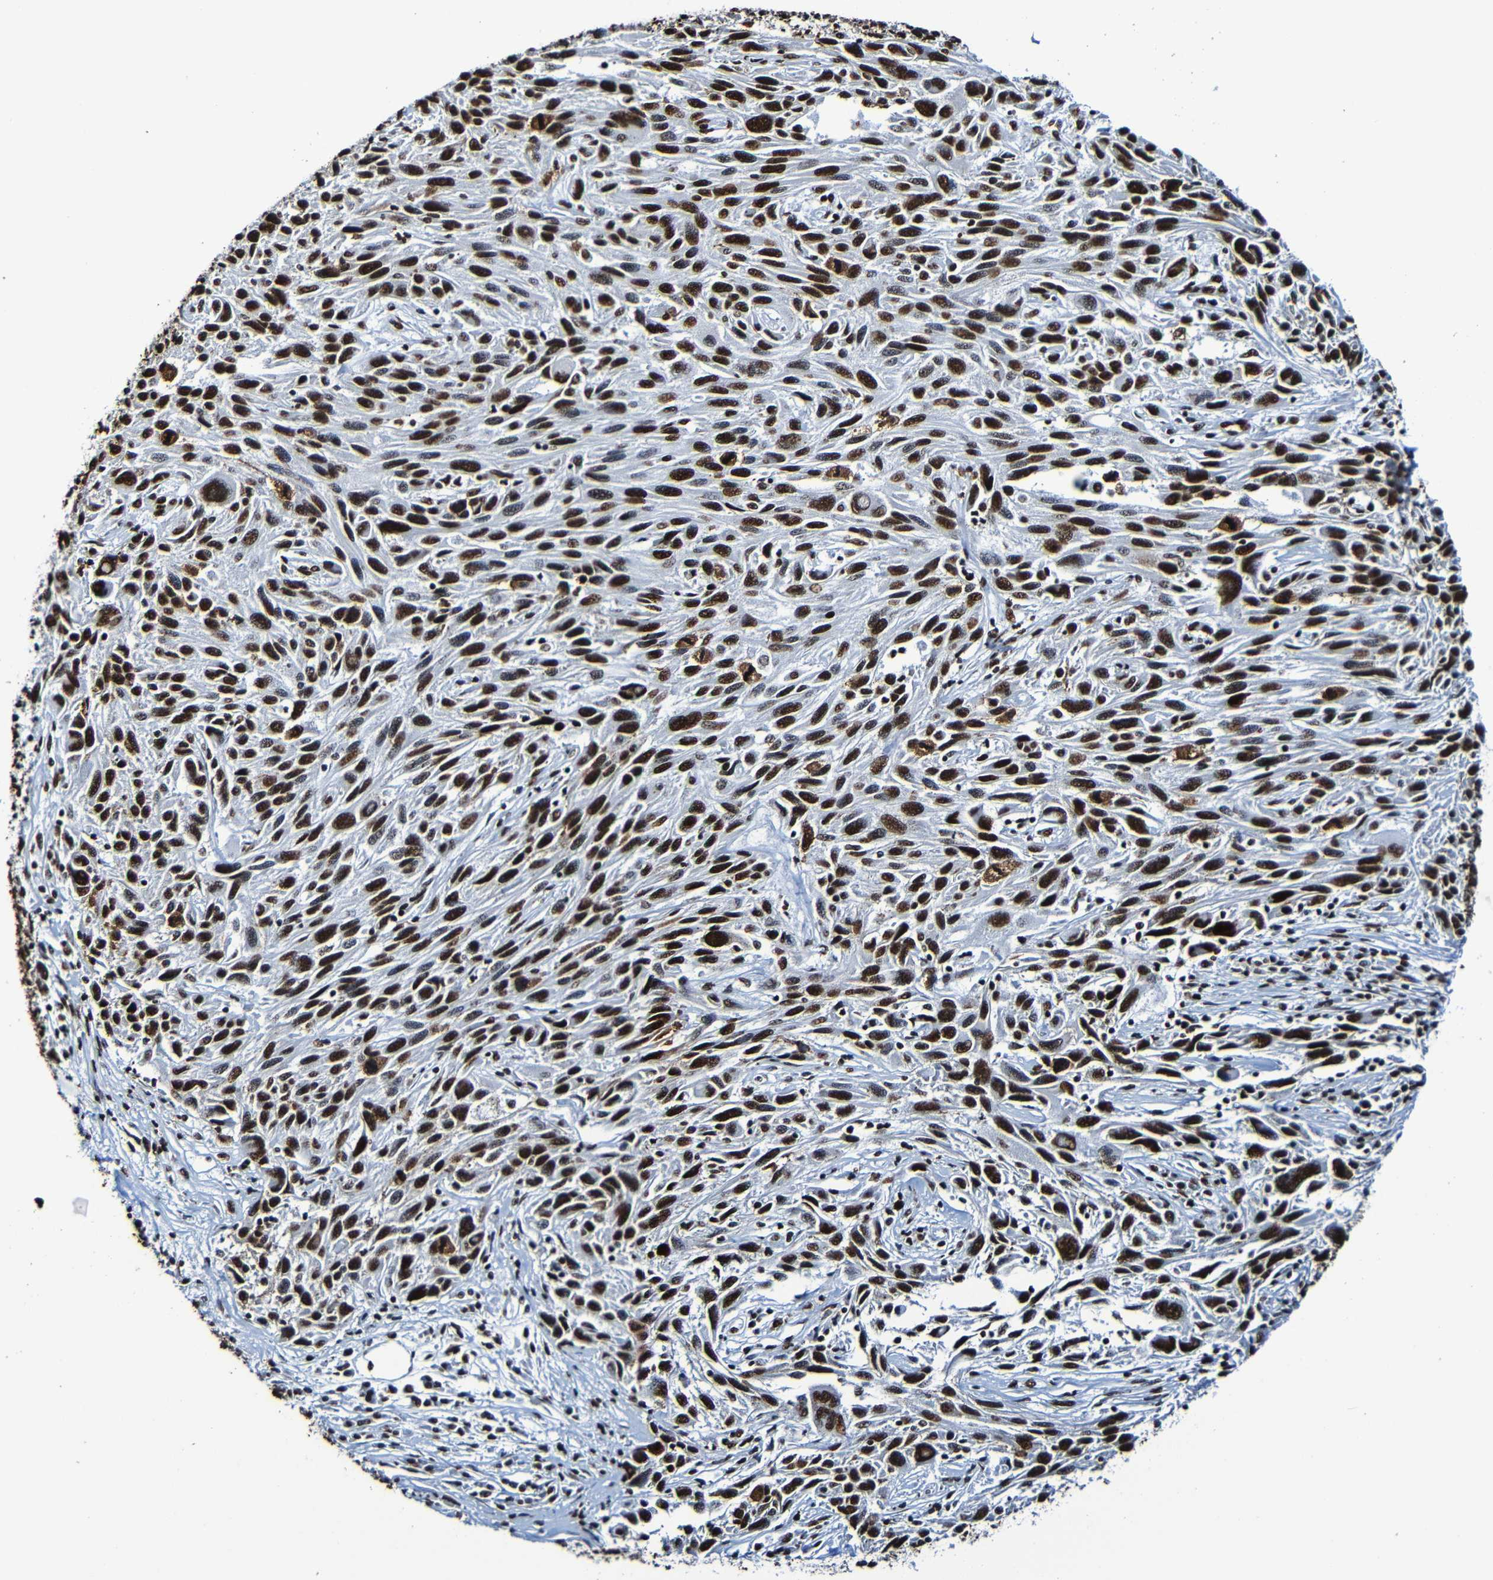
{"staining": {"intensity": "strong", "quantity": ">75%", "location": "nuclear"}, "tissue": "melanoma", "cell_type": "Tumor cells", "image_type": "cancer", "snomed": [{"axis": "morphology", "description": "Malignant melanoma, NOS"}, {"axis": "topography", "description": "Skin"}], "caption": "Immunohistochemistry micrograph of neoplastic tissue: human malignant melanoma stained using immunohistochemistry reveals high levels of strong protein expression localized specifically in the nuclear of tumor cells, appearing as a nuclear brown color.", "gene": "SRSF3", "patient": {"sex": "male", "age": 53}}